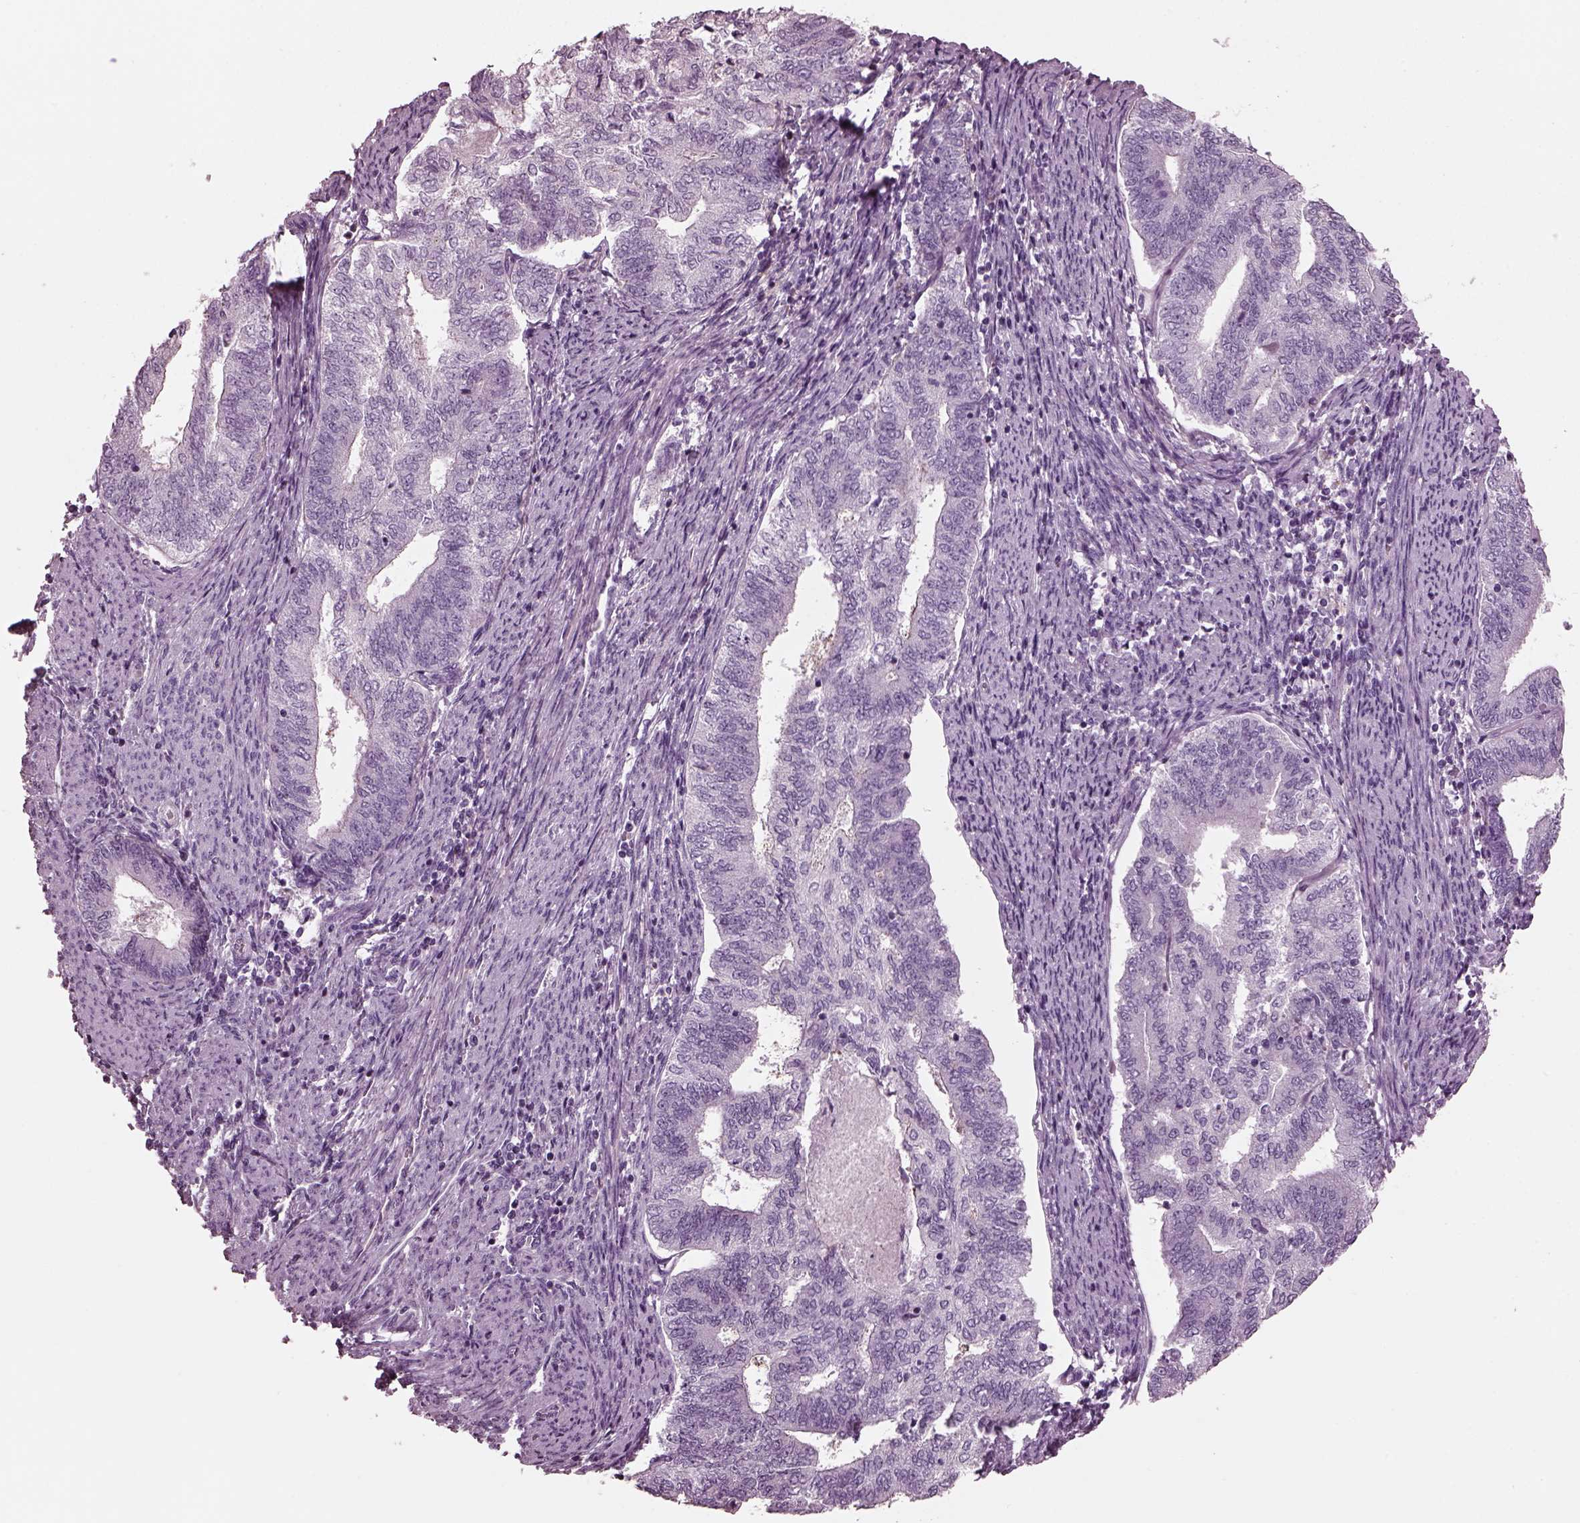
{"staining": {"intensity": "negative", "quantity": "none", "location": "none"}, "tissue": "endometrial cancer", "cell_type": "Tumor cells", "image_type": "cancer", "snomed": [{"axis": "morphology", "description": "Adenocarcinoma, NOS"}, {"axis": "topography", "description": "Endometrium"}], "caption": "High power microscopy photomicrograph of an immunohistochemistry photomicrograph of adenocarcinoma (endometrial), revealing no significant staining in tumor cells.", "gene": "GDF11", "patient": {"sex": "female", "age": 65}}